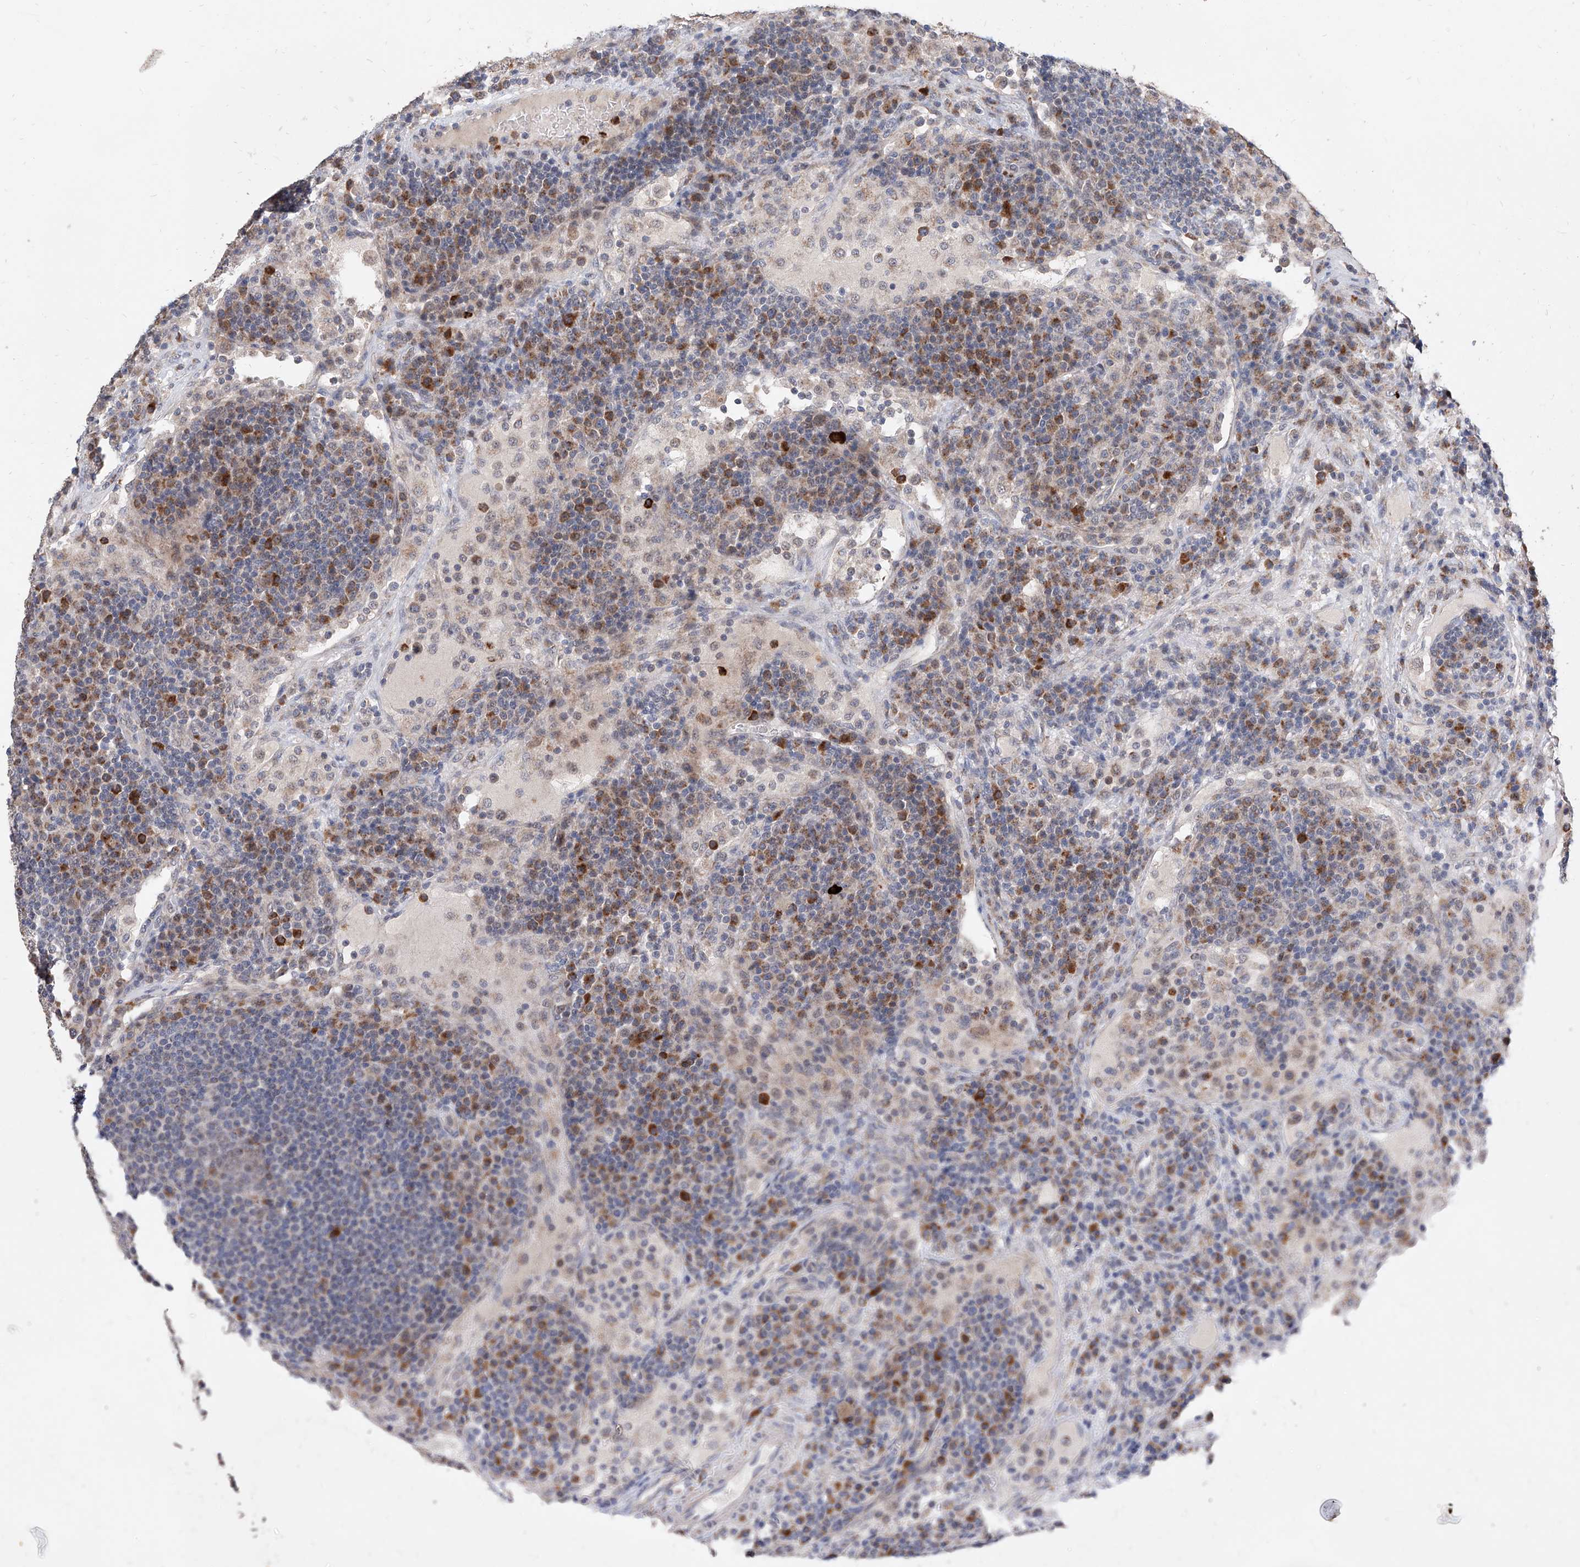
{"staining": {"intensity": "negative", "quantity": "none", "location": "none"}, "tissue": "lymph node", "cell_type": "Germinal center cells", "image_type": "normal", "snomed": [{"axis": "morphology", "description": "Normal tissue, NOS"}, {"axis": "topography", "description": "Lymph node"}], "caption": "Immunohistochemistry (IHC) photomicrograph of normal human lymph node stained for a protein (brown), which shows no staining in germinal center cells. (DAB (3,3'-diaminobenzidine) IHC, high magnification).", "gene": "MFSD4B", "patient": {"sex": "female", "age": 53}}